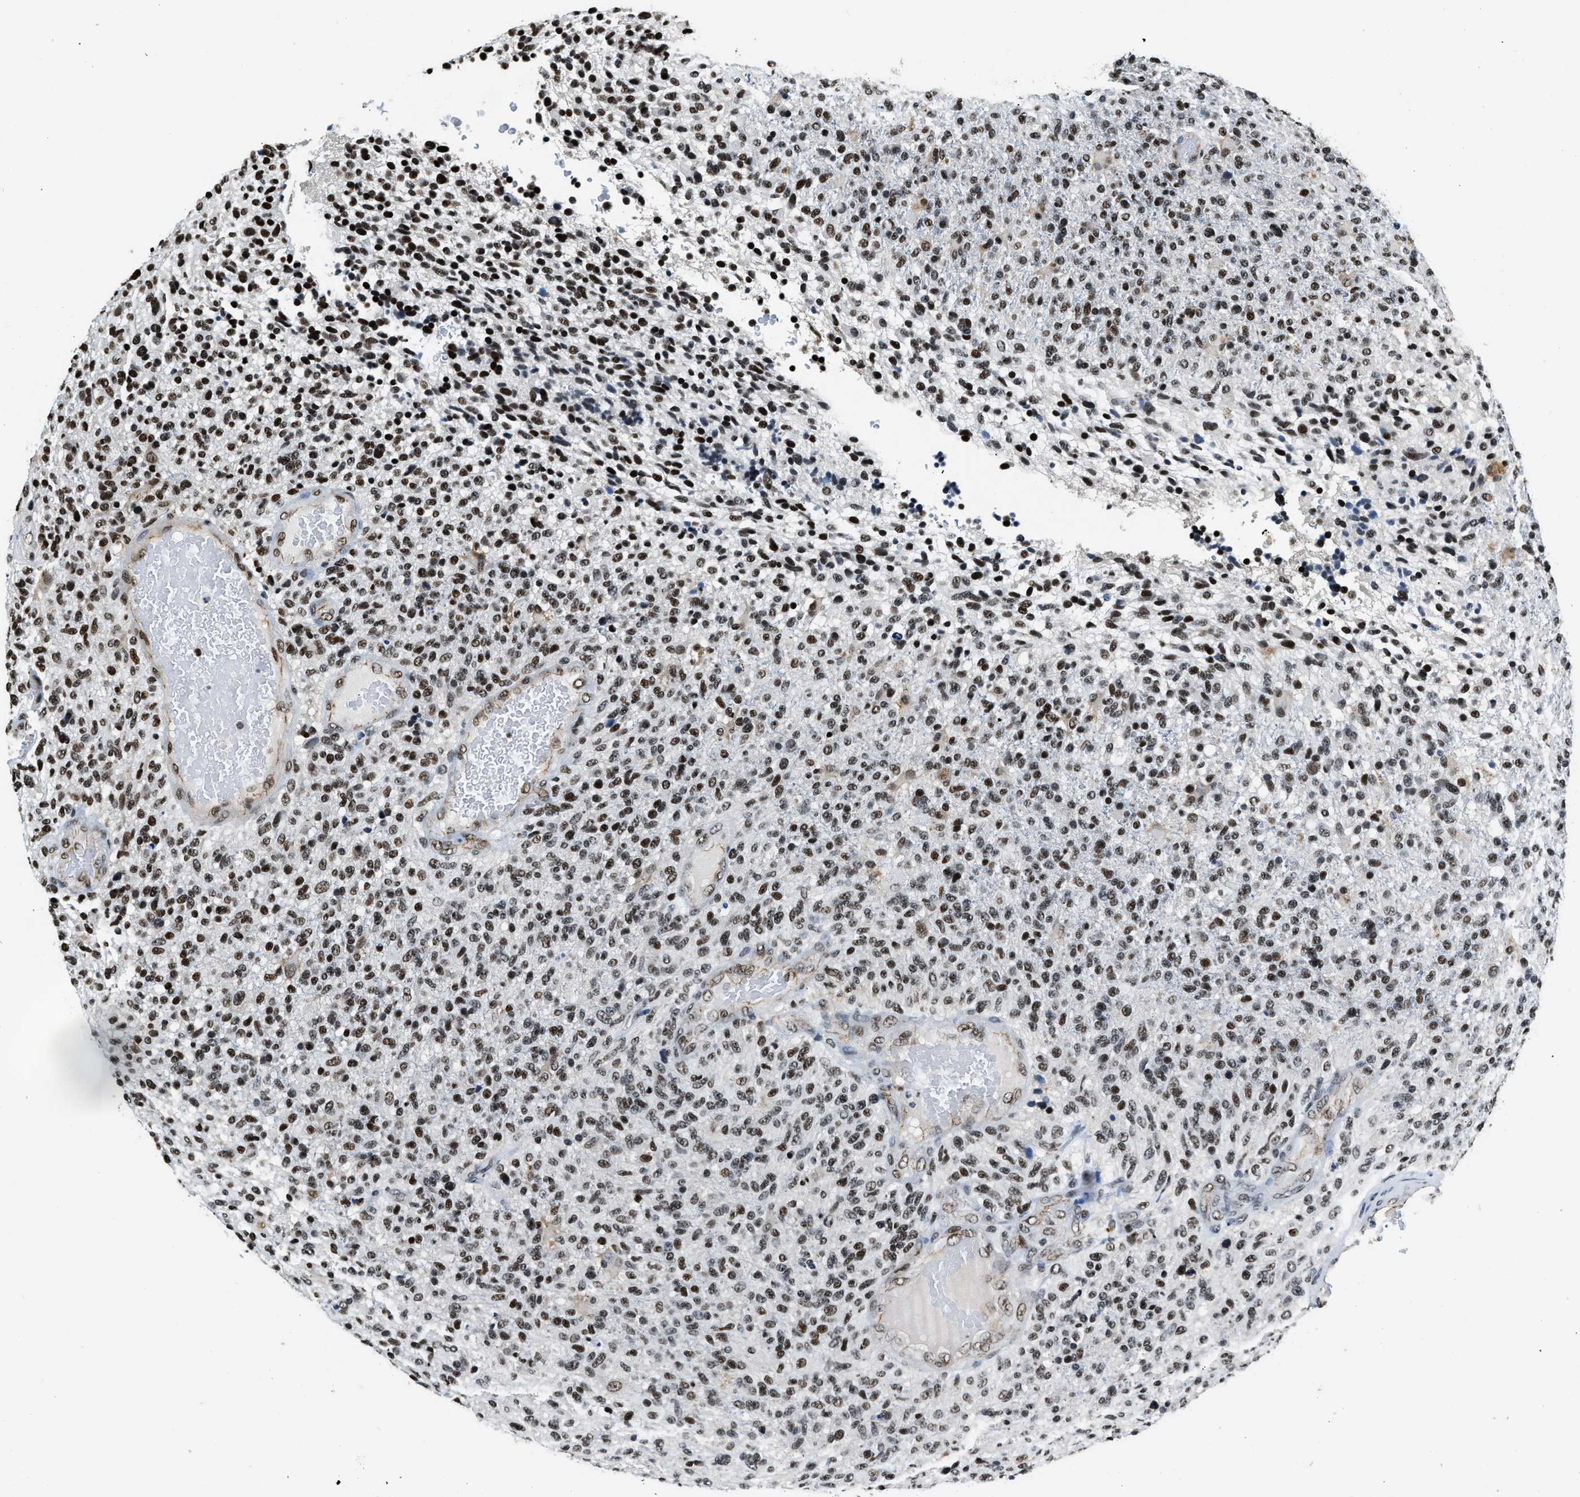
{"staining": {"intensity": "moderate", "quantity": ">75%", "location": "nuclear"}, "tissue": "glioma", "cell_type": "Tumor cells", "image_type": "cancer", "snomed": [{"axis": "morphology", "description": "Glioma, malignant, High grade"}, {"axis": "topography", "description": "Brain"}], "caption": "Immunohistochemical staining of human glioma exhibits medium levels of moderate nuclear protein positivity in about >75% of tumor cells.", "gene": "CCNE1", "patient": {"sex": "male", "age": 72}}